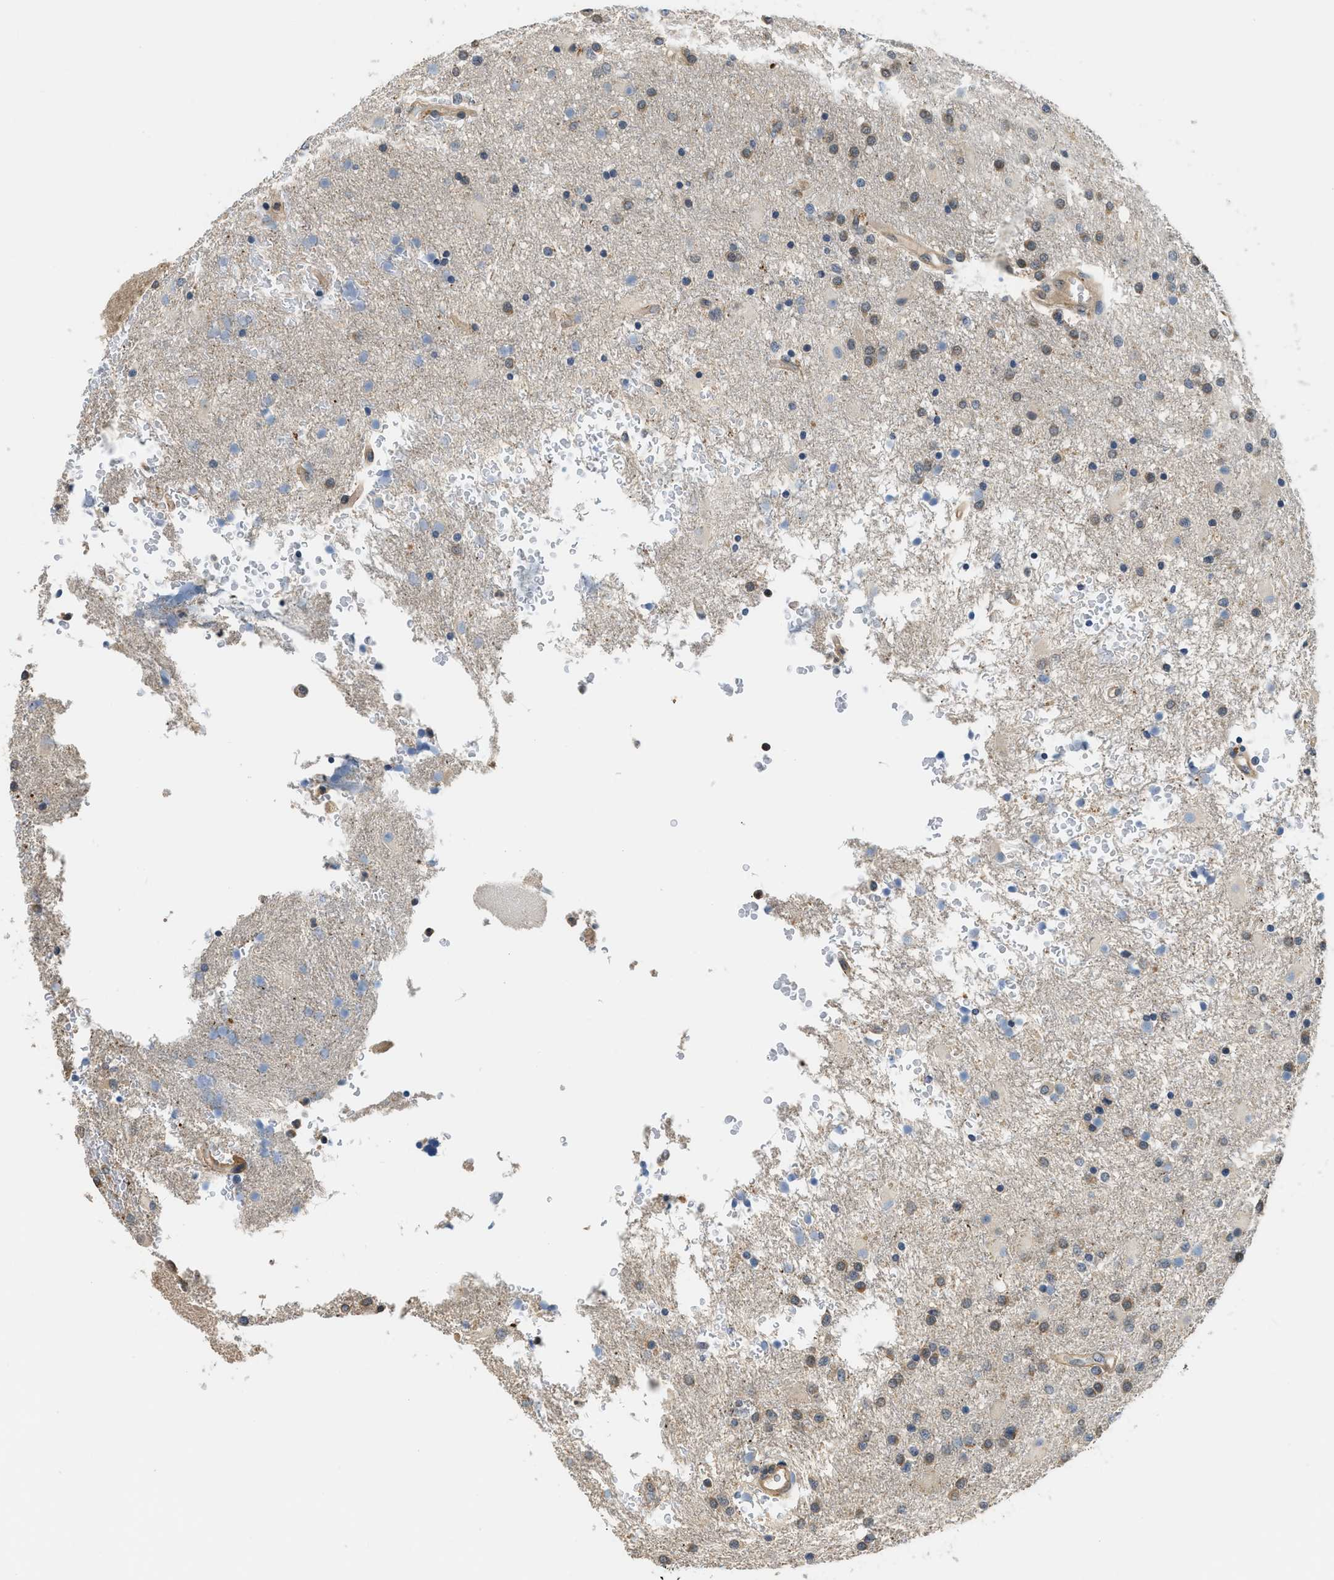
{"staining": {"intensity": "weak", "quantity": "25%-75%", "location": "cytoplasmic/membranous"}, "tissue": "glioma", "cell_type": "Tumor cells", "image_type": "cancer", "snomed": [{"axis": "morphology", "description": "Glioma, malignant, High grade"}, {"axis": "topography", "description": "Brain"}], "caption": "Human high-grade glioma (malignant) stained for a protein (brown) demonstrates weak cytoplasmic/membranous positive expression in about 25%-75% of tumor cells.", "gene": "CBLB", "patient": {"sex": "male", "age": 72}}